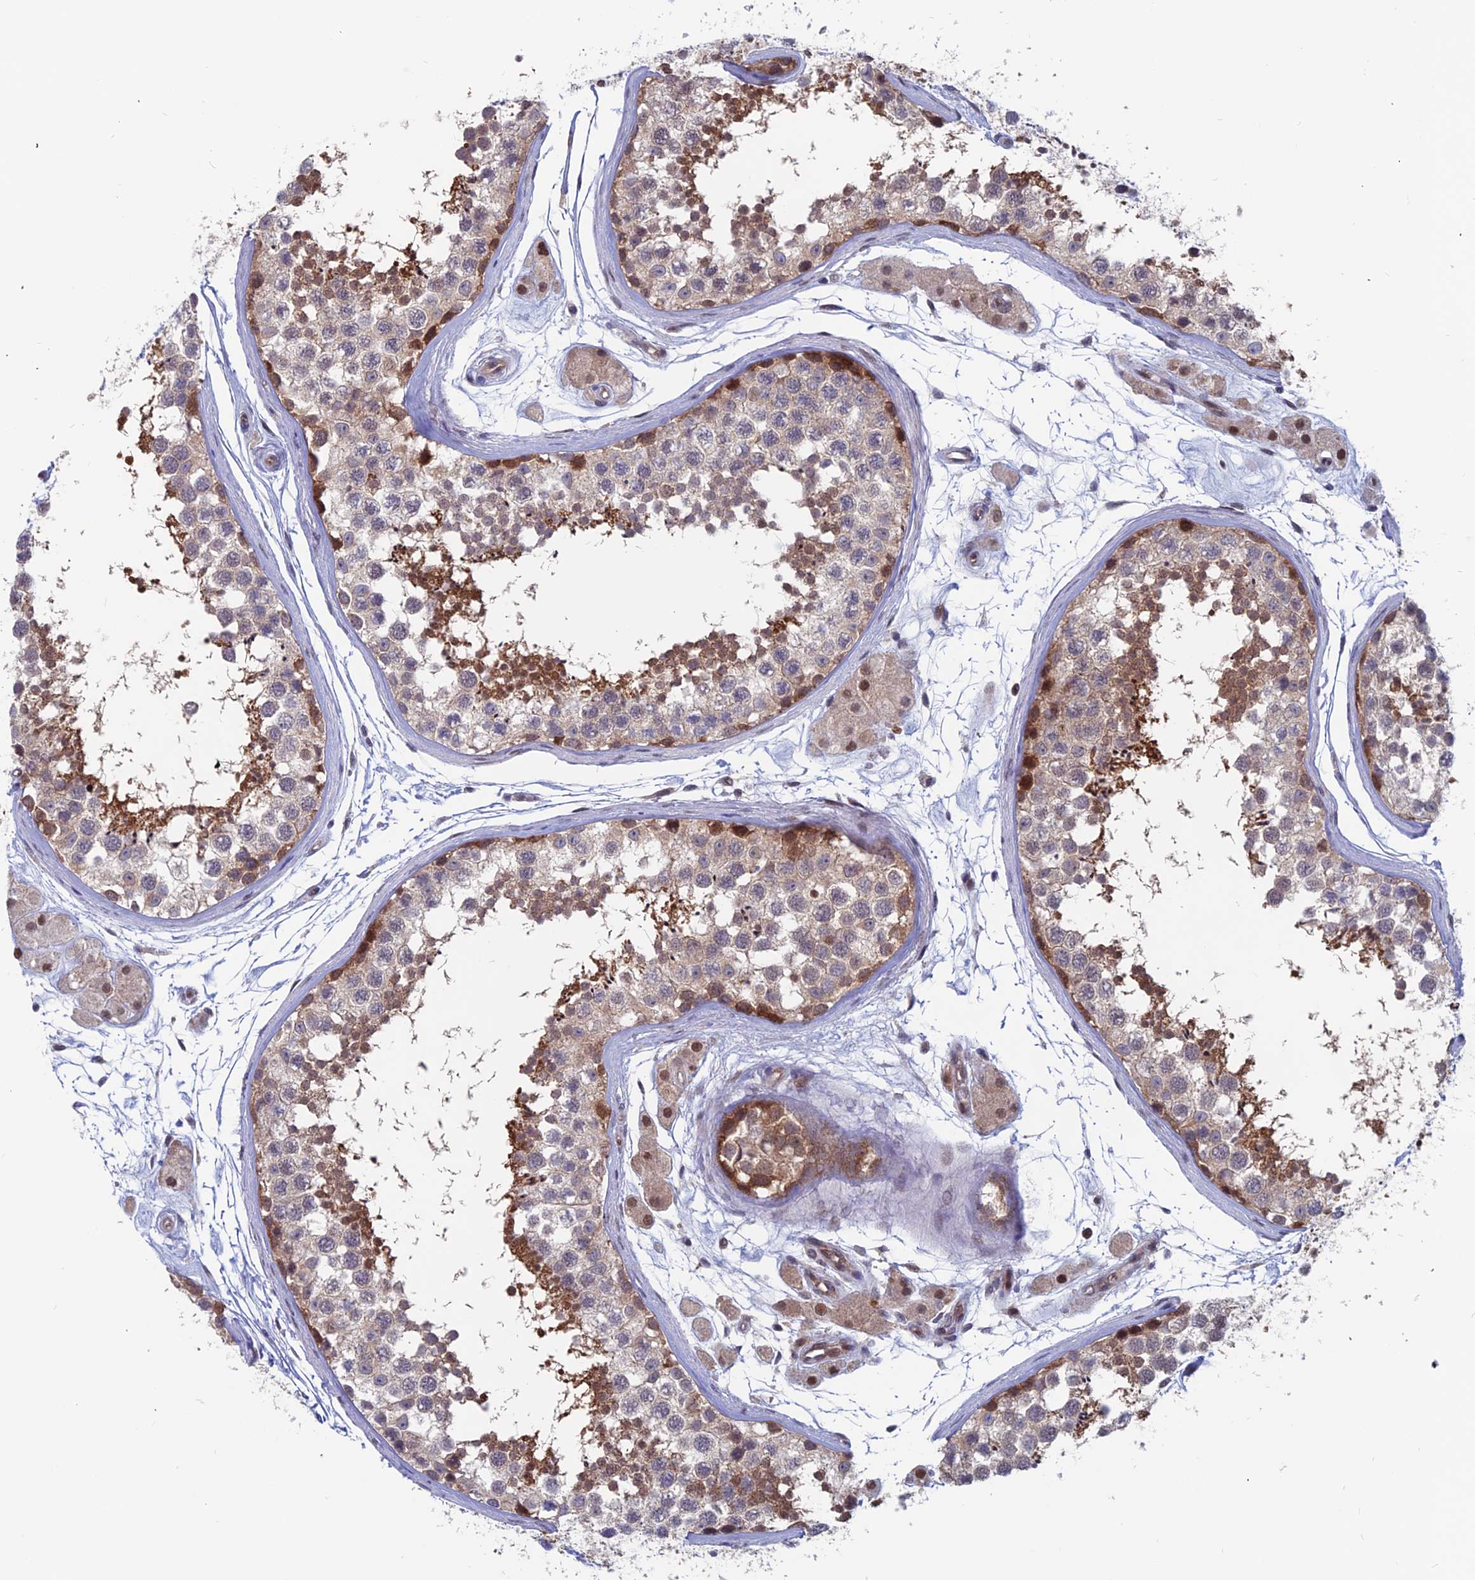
{"staining": {"intensity": "strong", "quantity": "<25%", "location": "cytoplasmic/membranous,nuclear"}, "tissue": "testis", "cell_type": "Cells in seminiferous ducts", "image_type": "normal", "snomed": [{"axis": "morphology", "description": "Normal tissue, NOS"}, {"axis": "topography", "description": "Testis"}], "caption": "Protein positivity by immunohistochemistry demonstrates strong cytoplasmic/membranous,nuclear positivity in about <25% of cells in seminiferous ducts in benign testis. The protein of interest is stained brown, and the nuclei are stained in blue (DAB (3,3'-diaminobenzidine) IHC with brightfield microscopy, high magnification).", "gene": "IGBP1", "patient": {"sex": "male", "age": 56}}